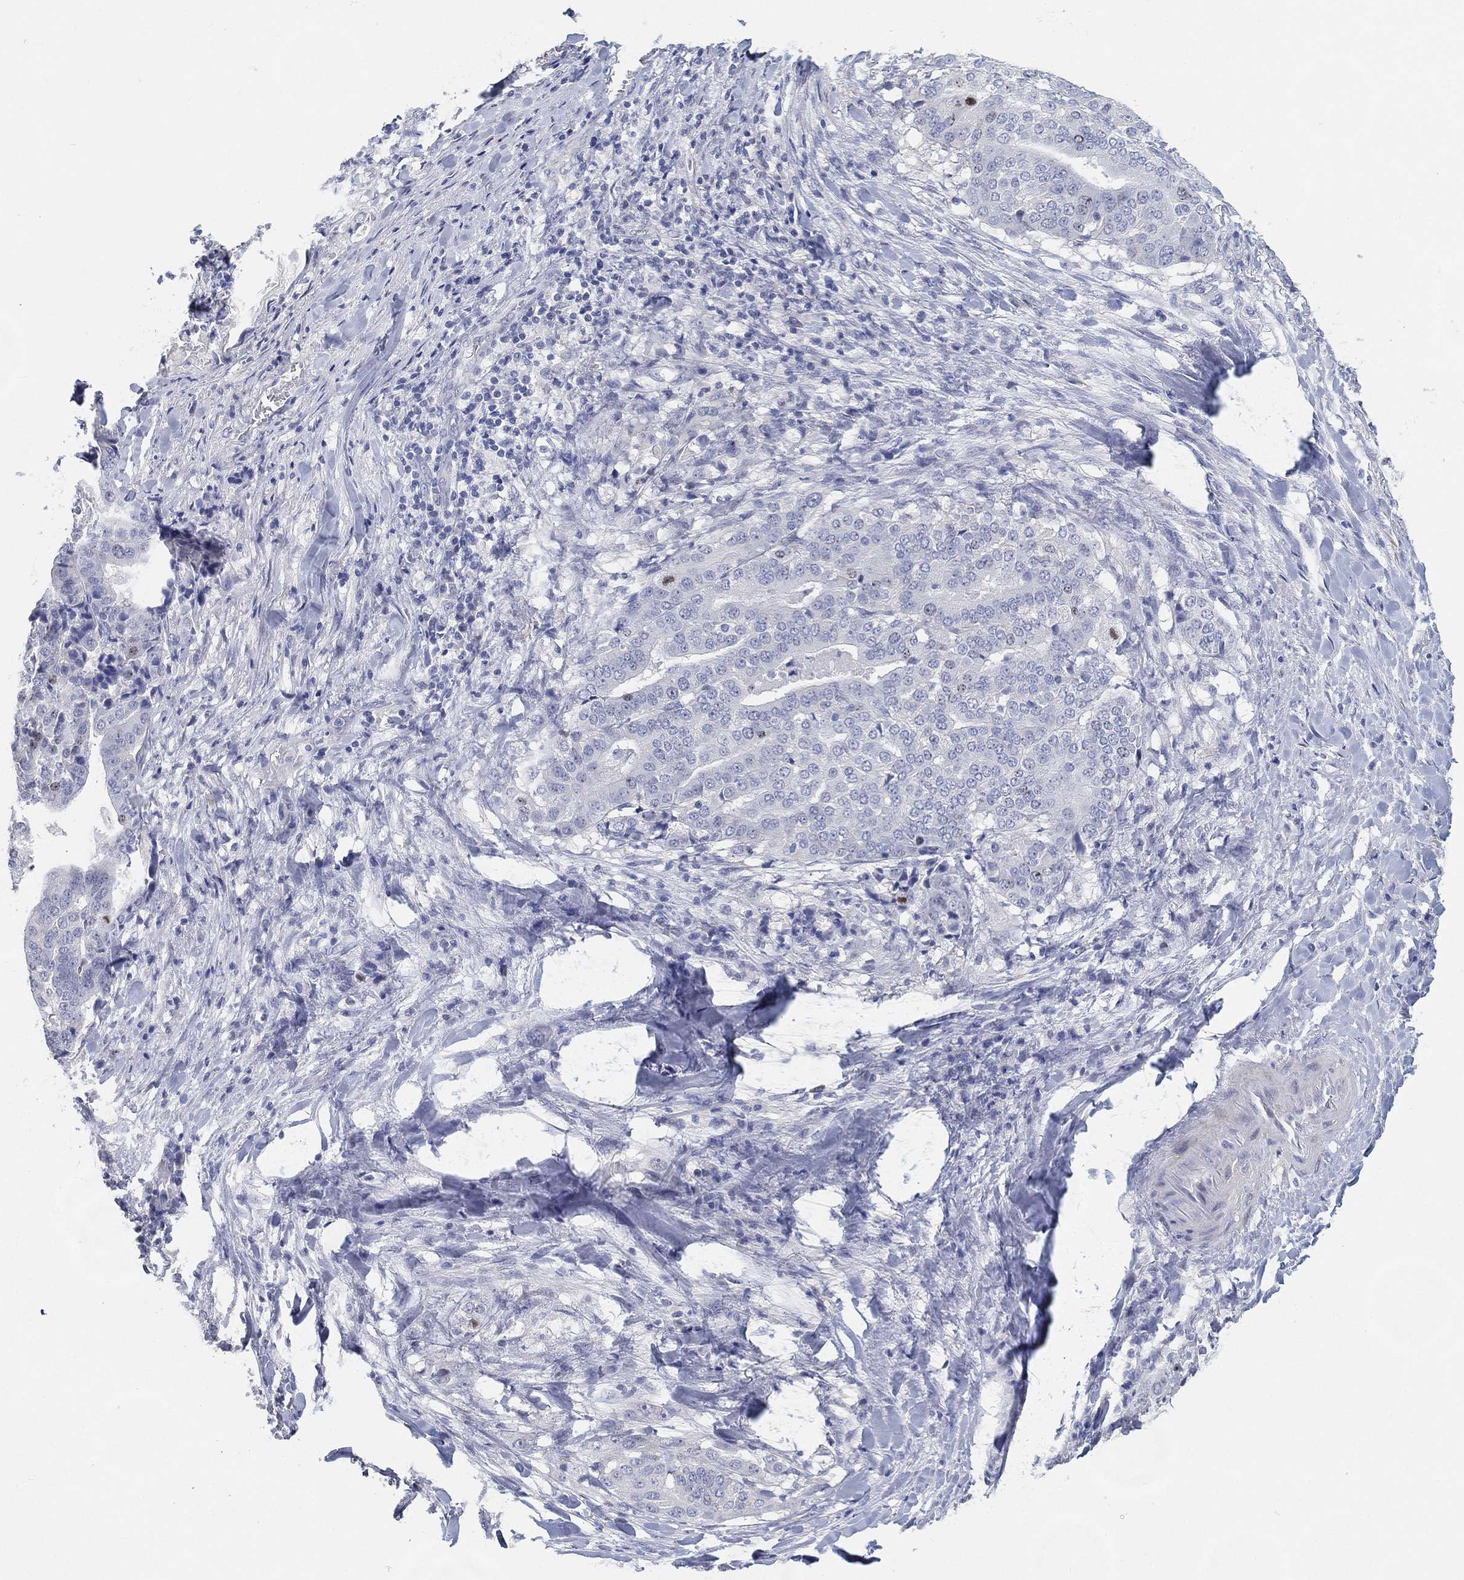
{"staining": {"intensity": "negative", "quantity": "none", "location": "none"}, "tissue": "stomach cancer", "cell_type": "Tumor cells", "image_type": "cancer", "snomed": [{"axis": "morphology", "description": "Adenocarcinoma, NOS"}, {"axis": "topography", "description": "Stomach"}], "caption": "High magnification brightfield microscopy of stomach cancer stained with DAB (brown) and counterstained with hematoxylin (blue): tumor cells show no significant expression.", "gene": "FAM187B", "patient": {"sex": "male", "age": 48}}